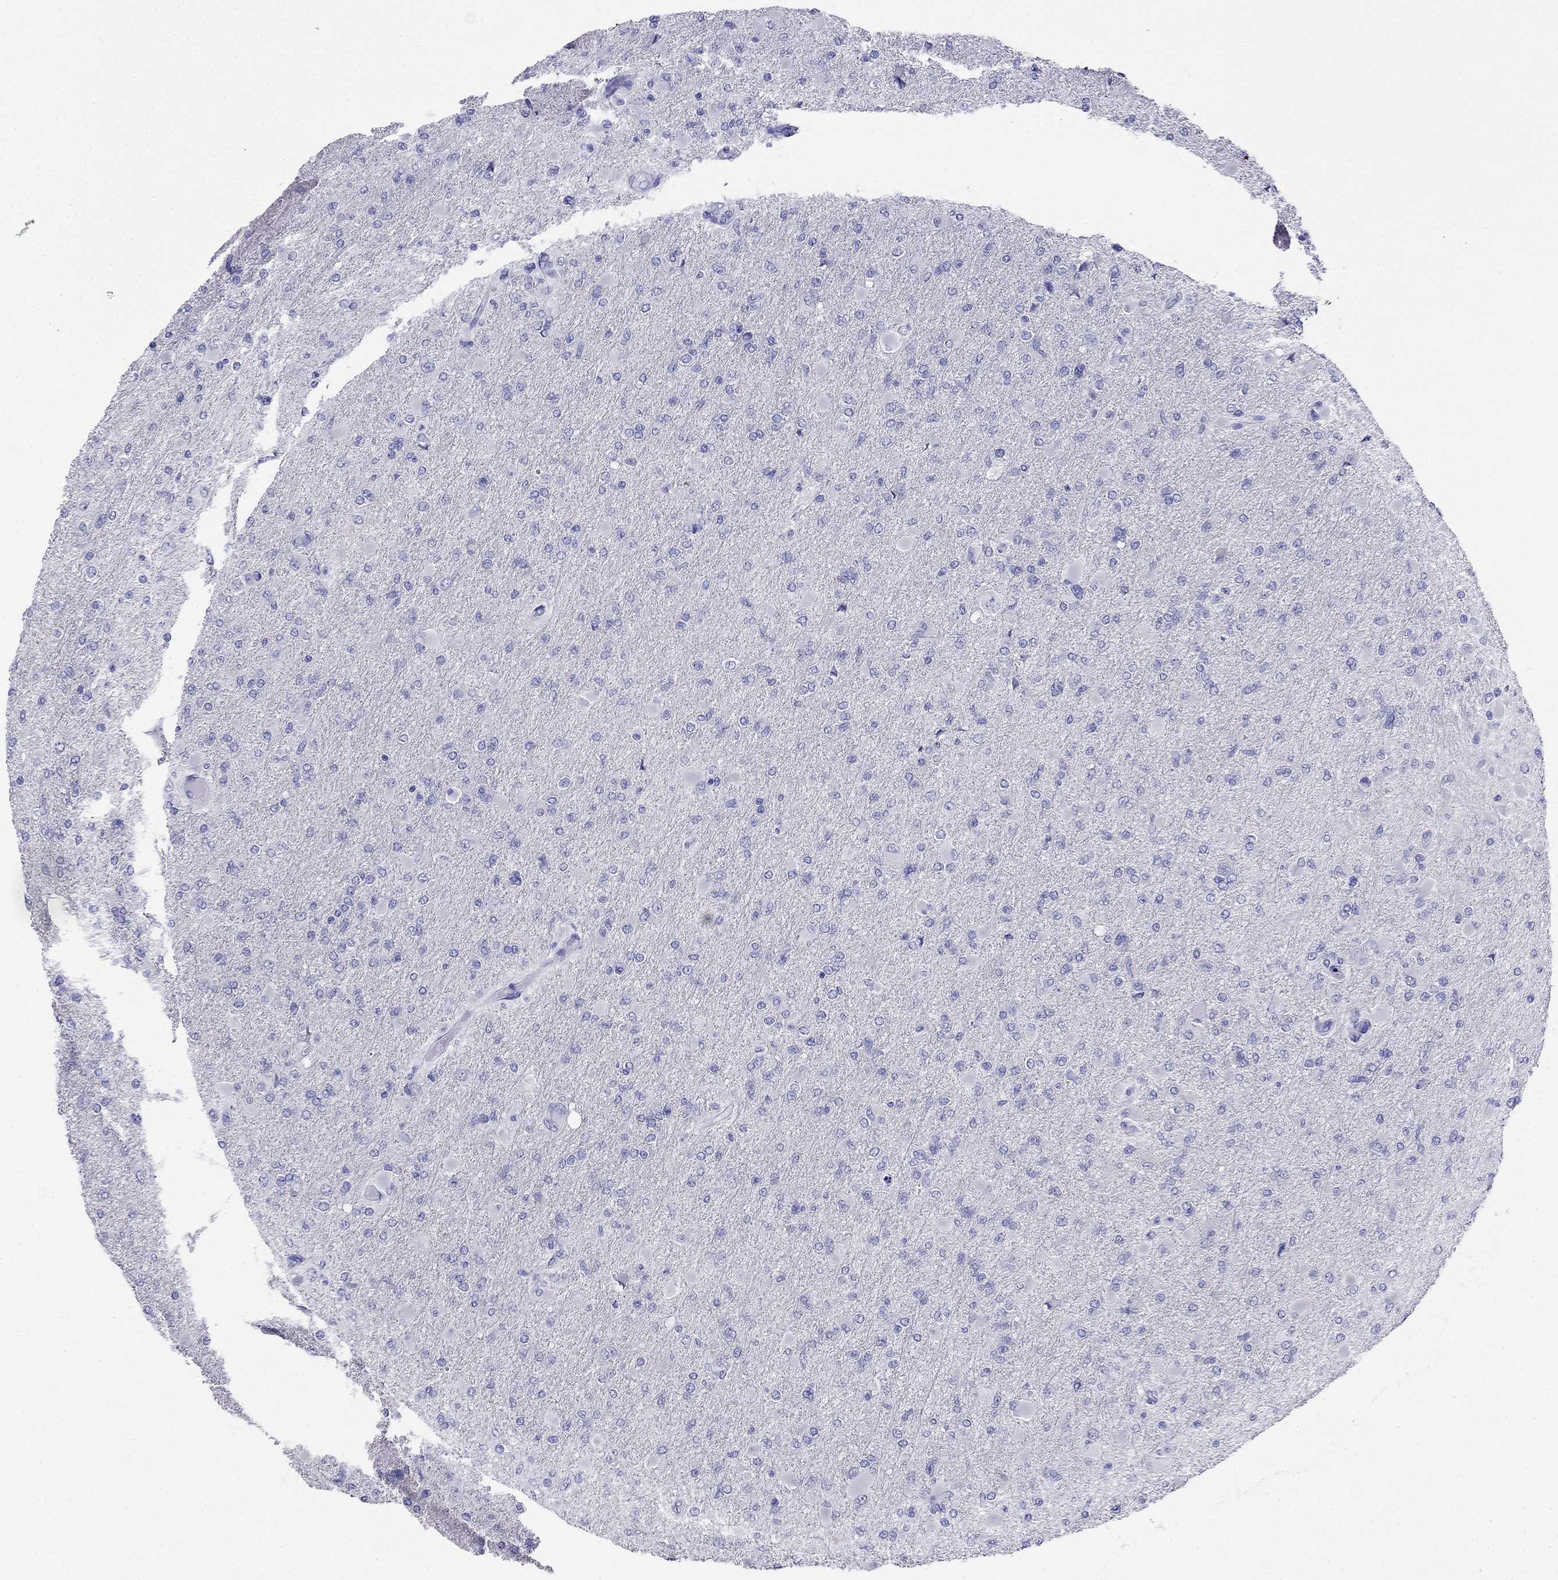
{"staining": {"intensity": "negative", "quantity": "none", "location": "none"}, "tissue": "glioma", "cell_type": "Tumor cells", "image_type": "cancer", "snomed": [{"axis": "morphology", "description": "Glioma, malignant, High grade"}, {"axis": "topography", "description": "Cerebral cortex"}], "caption": "Immunohistochemistry image of neoplastic tissue: glioma stained with DAB (3,3'-diaminobenzidine) displays no significant protein positivity in tumor cells. Nuclei are stained in blue.", "gene": "PPP1R36", "patient": {"sex": "female", "age": 36}}